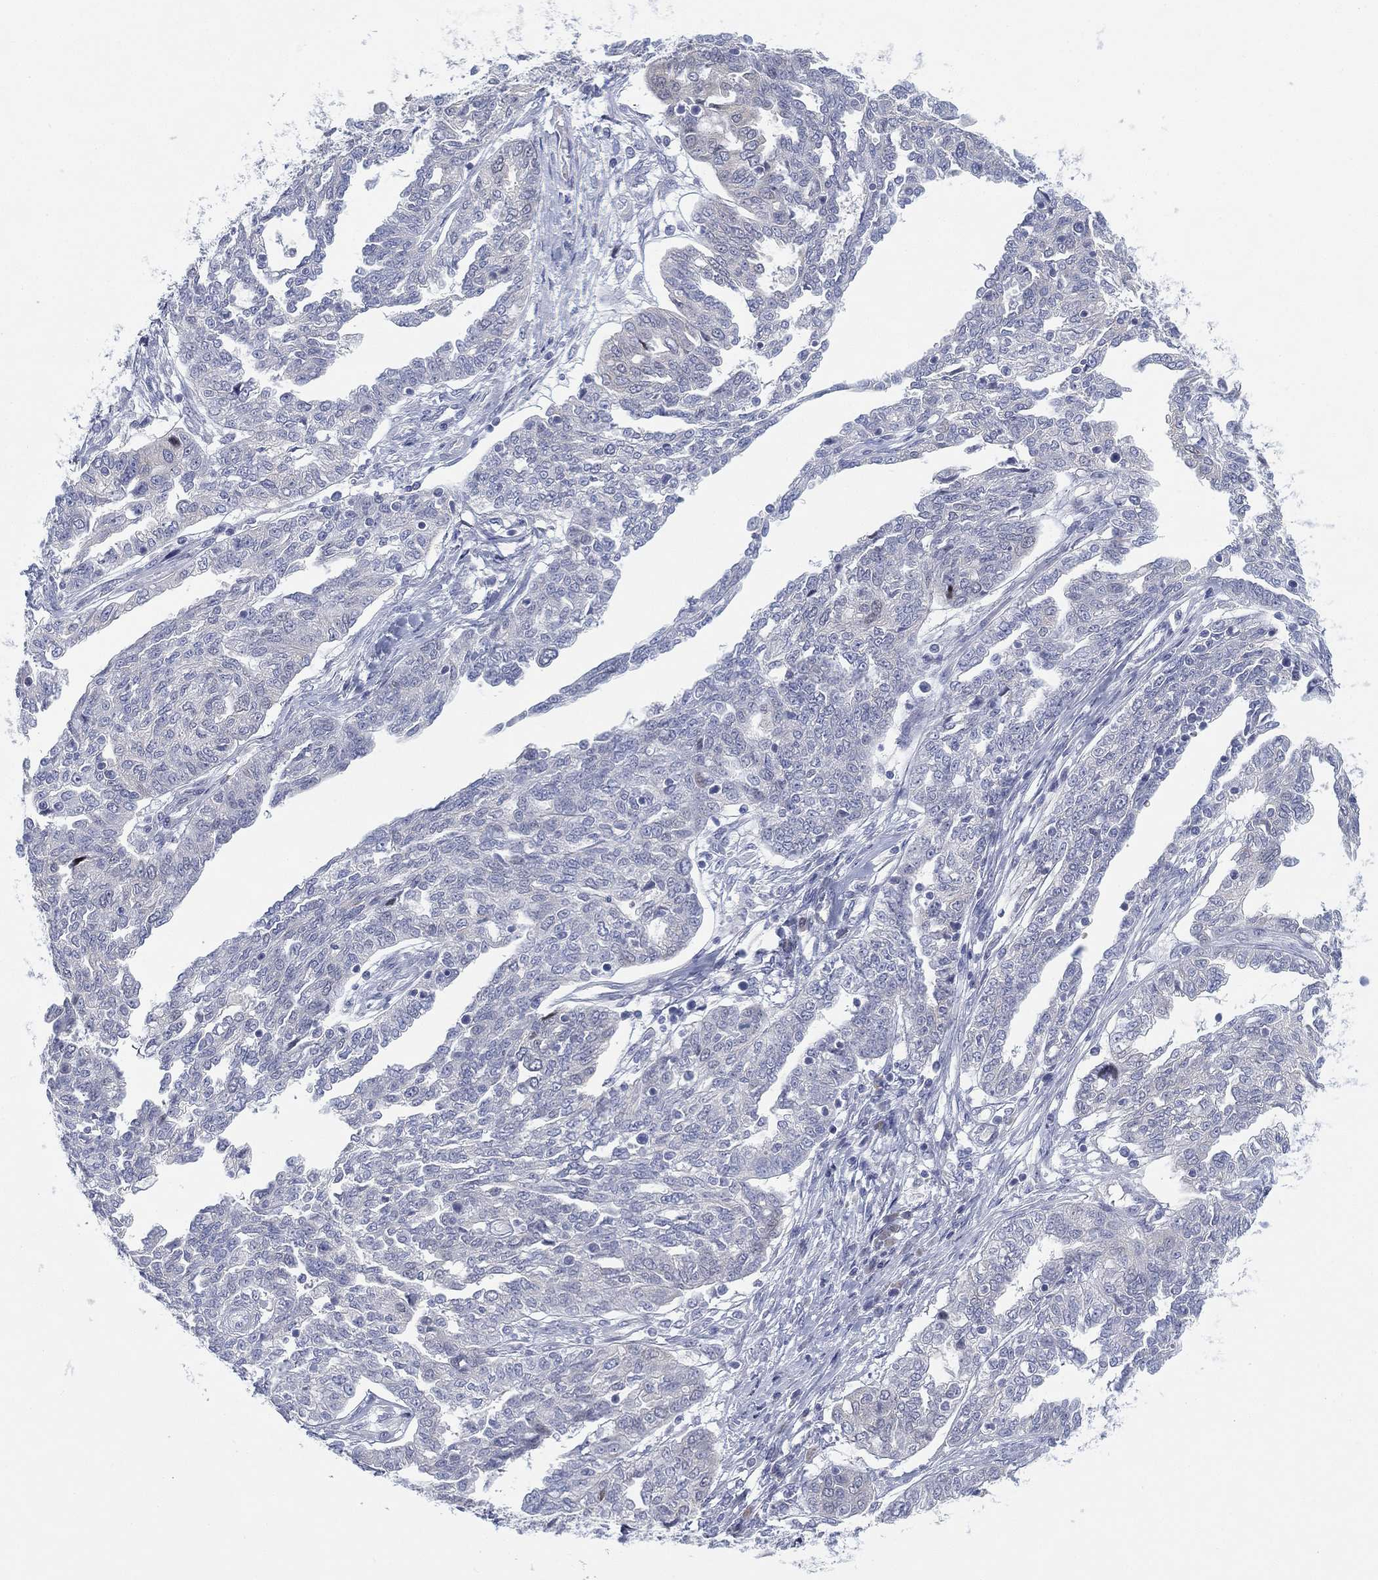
{"staining": {"intensity": "negative", "quantity": "none", "location": "none"}, "tissue": "ovarian cancer", "cell_type": "Tumor cells", "image_type": "cancer", "snomed": [{"axis": "morphology", "description": "Cystadenocarcinoma, serous, NOS"}, {"axis": "topography", "description": "Ovary"}], "caption": "High power microscopy photomicrograph of an immunohistochemistry photomicrograph of ovarian cancer (serous cystadenocarcinoma), revealing no significant staining in tumor cells.", "gene": "GCNA", "patient": {"sex": "female", "age": 67}}